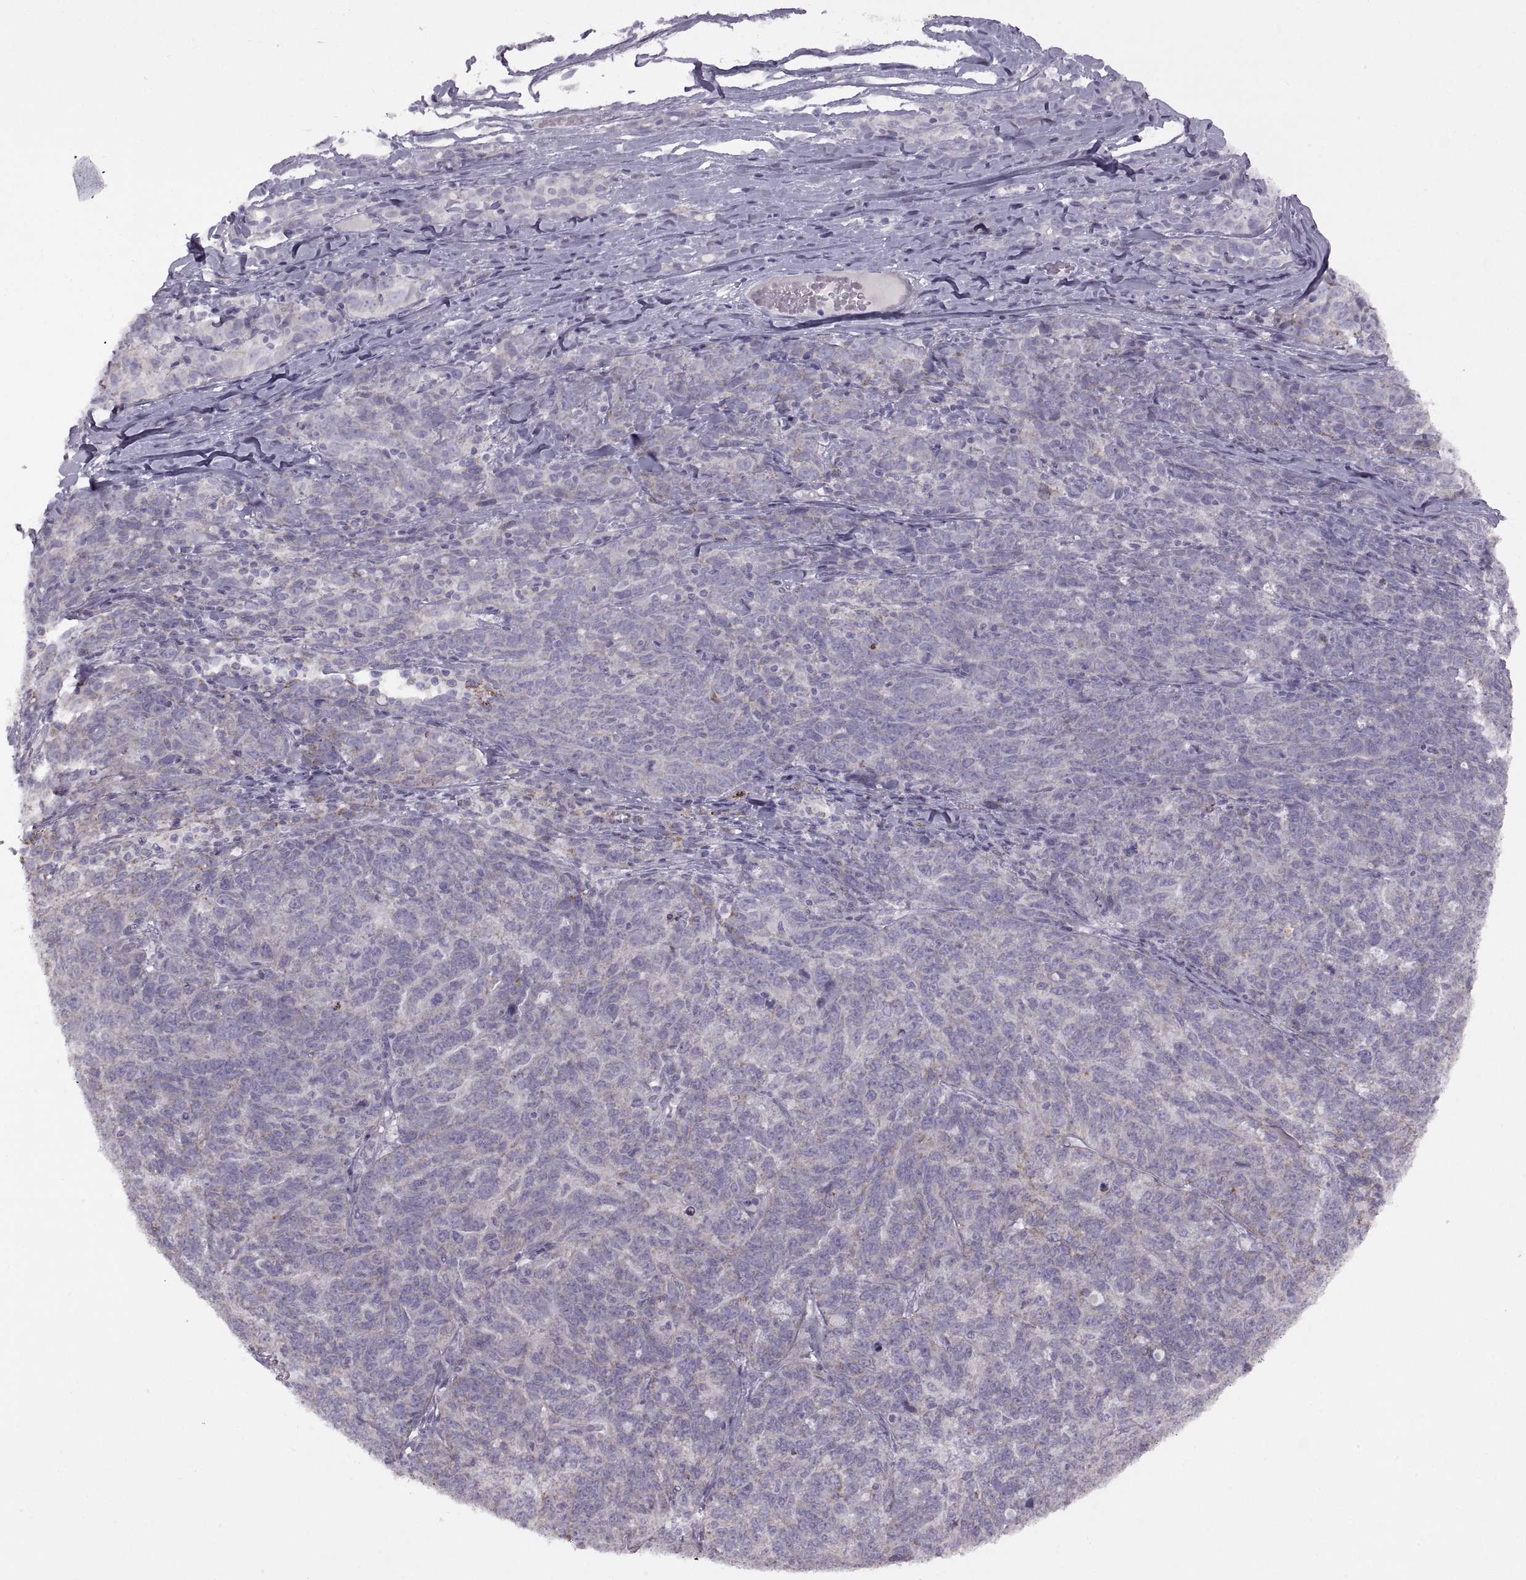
{"staining": {"intensity": "moderate", "quantity": "<25%", "location": "cytoplasmic/membranous"}, "tissue": "ovarian cancer", "cell_type": "Tumor cells", "image_type": "cancer", "snomed": [{"axis": "morphology", "description": "Cystadenocarcinoma, serous, NOS"}, {"axis": "topography", "description": "Ovary"}], "caption": "Immunohistochemistry (IHC) histopathology image of neoplastic tissue: human serous cystadenocarcinoma (ovarian) stained using immunohistochemistry displays low levels of moderate protein expression localized specifically in the cytoplasmic/membranous of tumor cells, appearing as a cytoplasmic/membranous brown color.", "gene": "PIERCE1", "patient": {"sex": "female", "age": 71}}